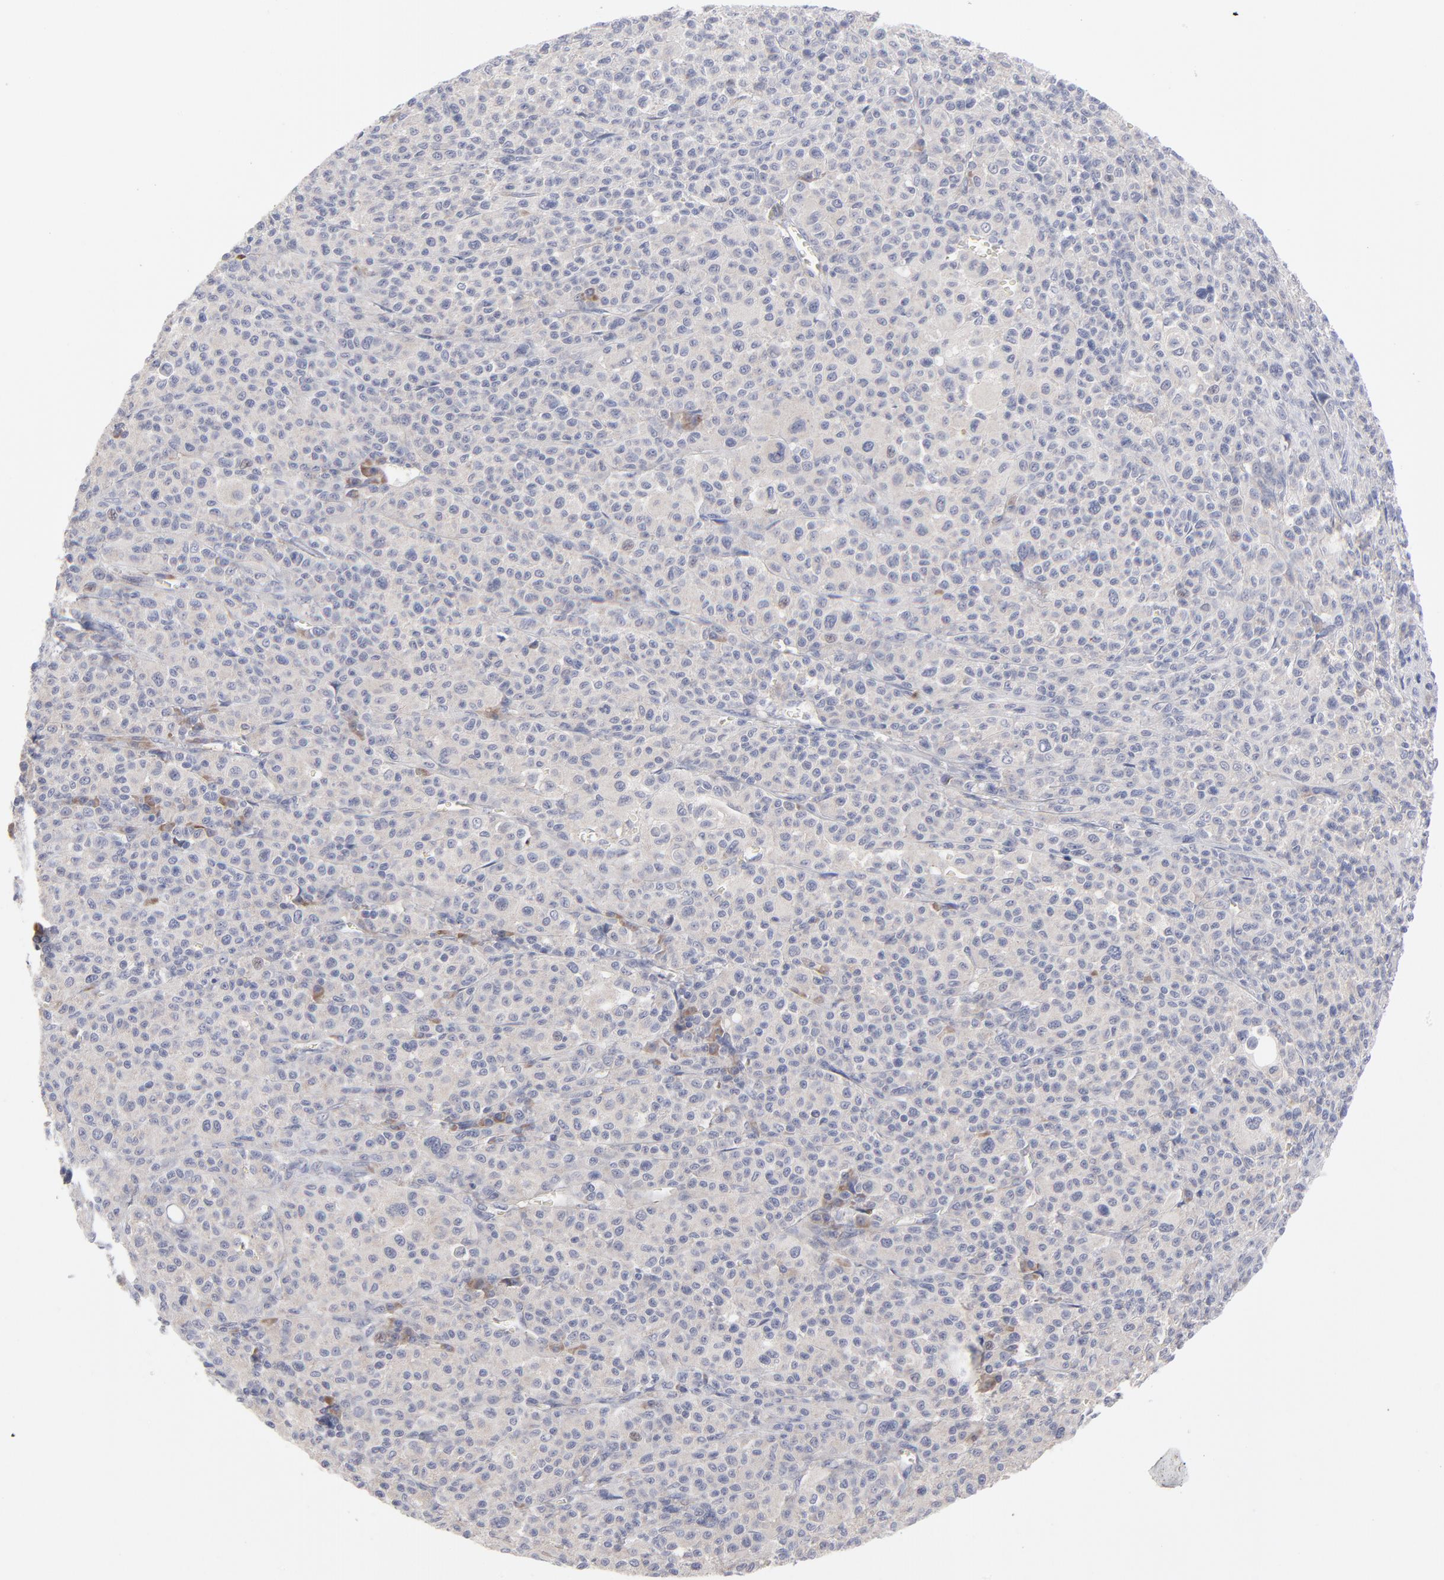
{"staining": {"intensity": "negative", "quantity": "none", "location": "none"}, "tissue": "melanoma", "cell_type": "Tumor cells", "image_type": "cancer", "snomed": [{"axis": "morphology", "description": "Malignant melanoma, Metastatic site"}, {"axis": "topography", "description": "Skin"}], "caption": "High power microscopy photomicrograph of an immunohistochemistry image of melanoma, revealing no significant positivity in tumor cells.", "gene": "RPS24", "patient": {"sex": "female", "age": 74}}